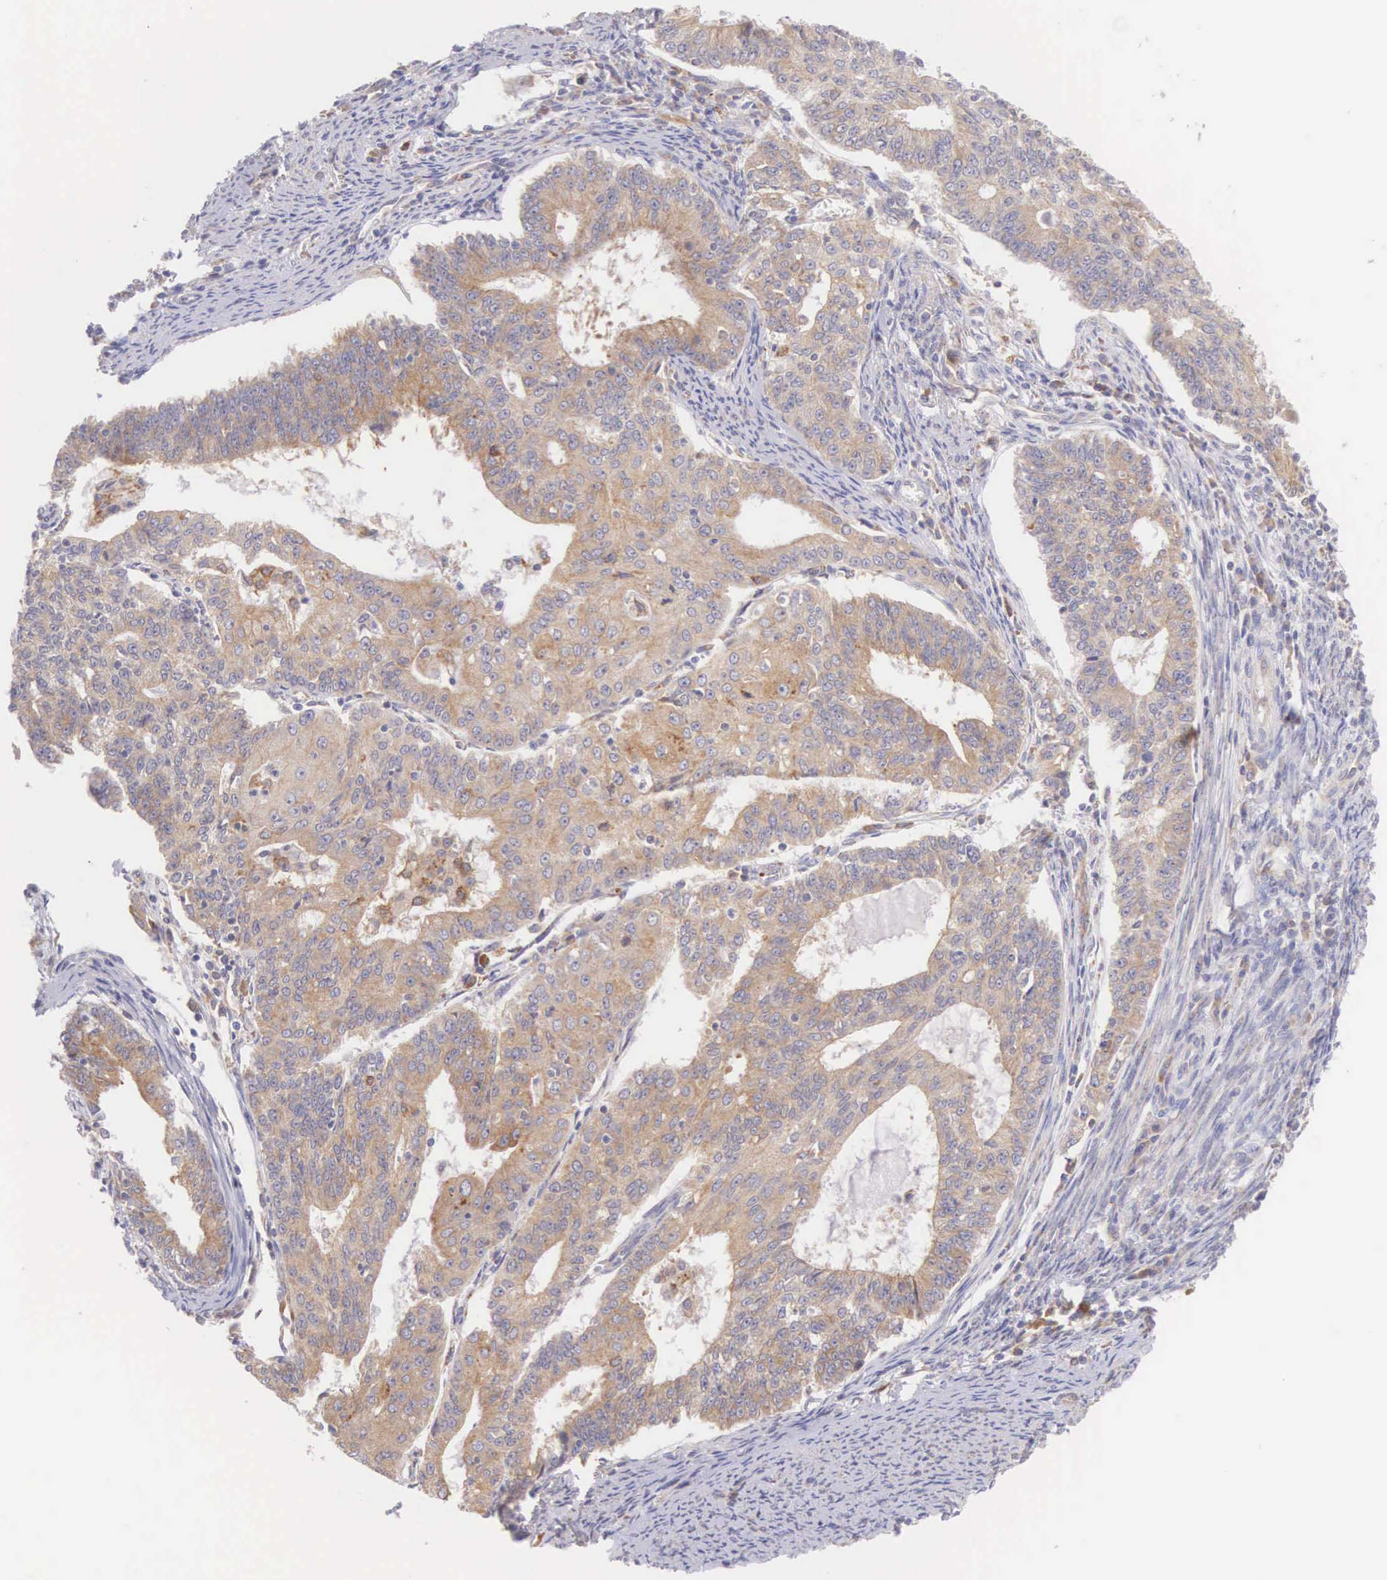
{"staining": {"intensity": "weak", "quantity": ">75%", "location": "cytoplasmic/membranous"}, "tissue": "endometrial cancer", "cell_type": "Tumor cells", "image_type": "cancer", "snomed": [{"axis": "morphology", "description": "Adenocarcinoma, NOS"}, {"axis": "topography", "description": "Endometrium"}], "caption": "Approximately >75% of tumor cells in human endometrial cancer (adenocarcinoma) display weak cytoplasmic/membranous protein staining as visualized by brown immunohistochemical staining.", "gene": "NSDHL", "patient": {"sex": "female", "age": 56}}